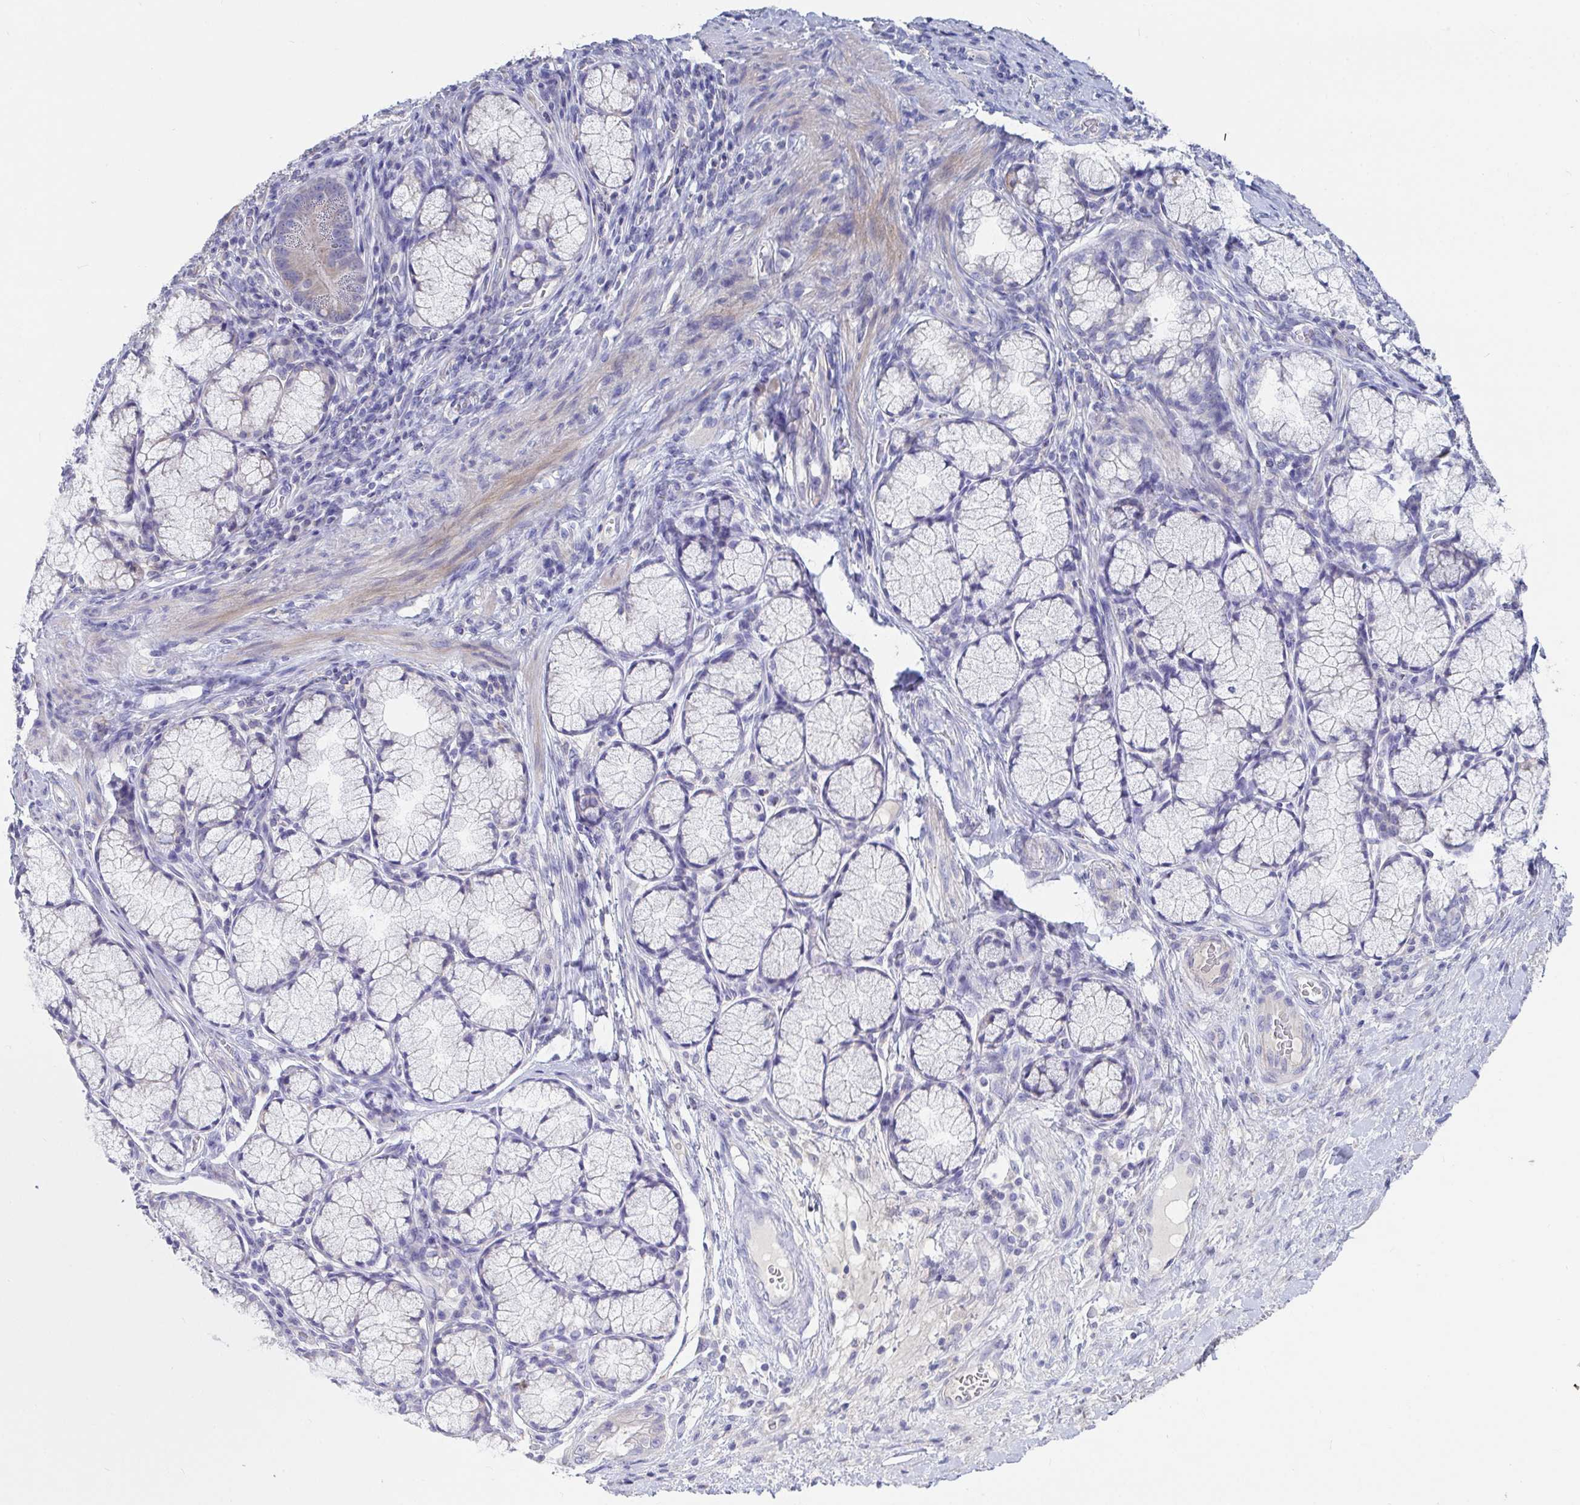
{"staining": {"intensity": "negative", "quantity": "none", "location": "none"}, "tissue": "pancreatic cancer", "cell_type": "Tumor cells", "image_type": "cancer", "snomed": [{"axis": "morphology", "description": "Adenocarcinoma, NOS"}, {"axis": "topography", "description": "Pancreas"}], "caption": "The image reveals no significant expression in tumor cells of pancreatic cancer (adenocarcinoma).", "gene": "ZNF561", "patient": {"sex": "male", "age": 70}}